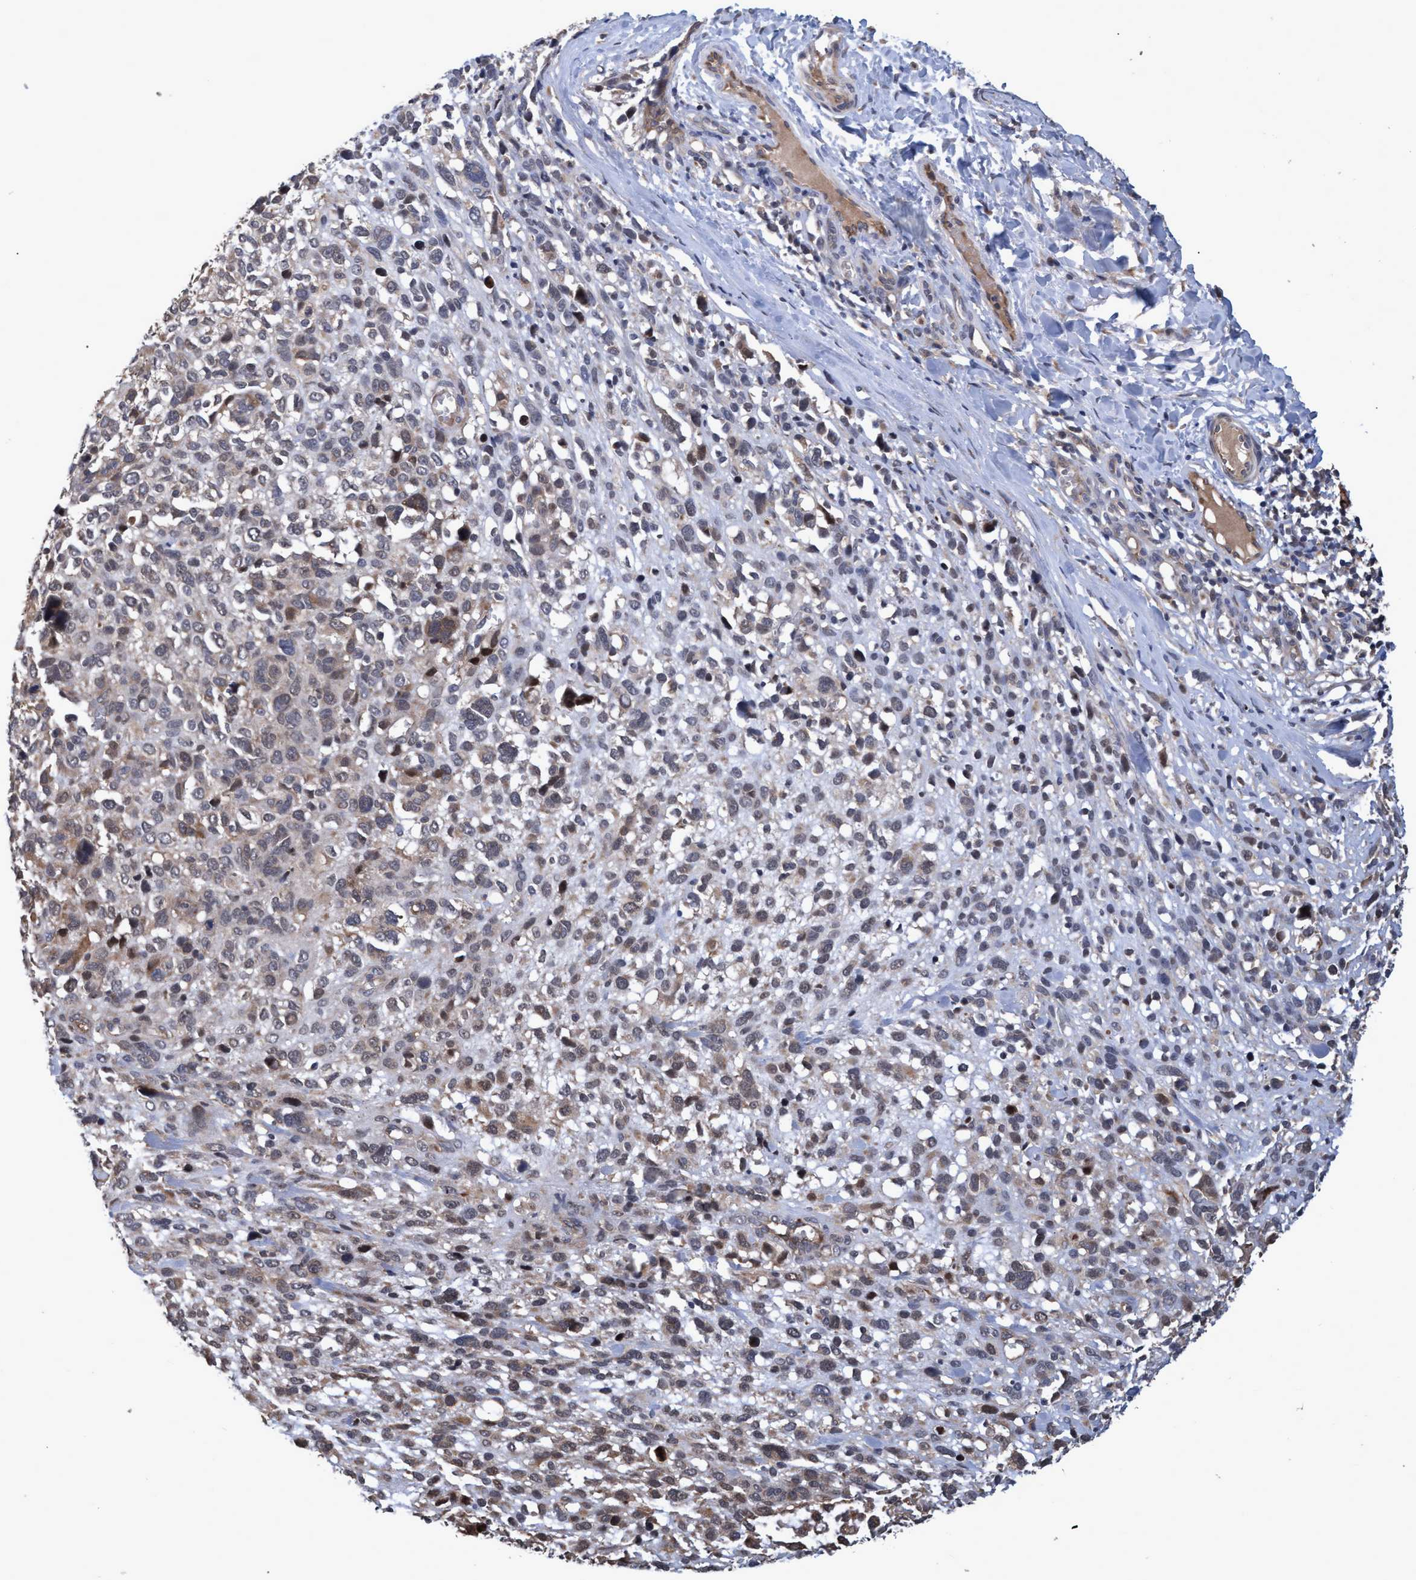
{"staining": {"intensity": "weak", "quantity": "25%-75%", "location": "cytoplasmic/membranous,nuclear"}, "tissue": "melanoma", "cell_type": "Tumor cells", "image_type": "cancer", "snomed": [{"axis": "morphology", "description": "Malignant melanoma, NOS"}, {"axis": "topography", "description": "Skin"}], "caption": "Immunohistochemistry histopathology image of malignant melanoma stained for a protein (brown), which displays low levels of weak cytoplasmic/membranous and nuclear staining in about 25%-75% of tumor cells.", "gene": "PSMB6", "patient": {"sex": "female", "age": 55}}